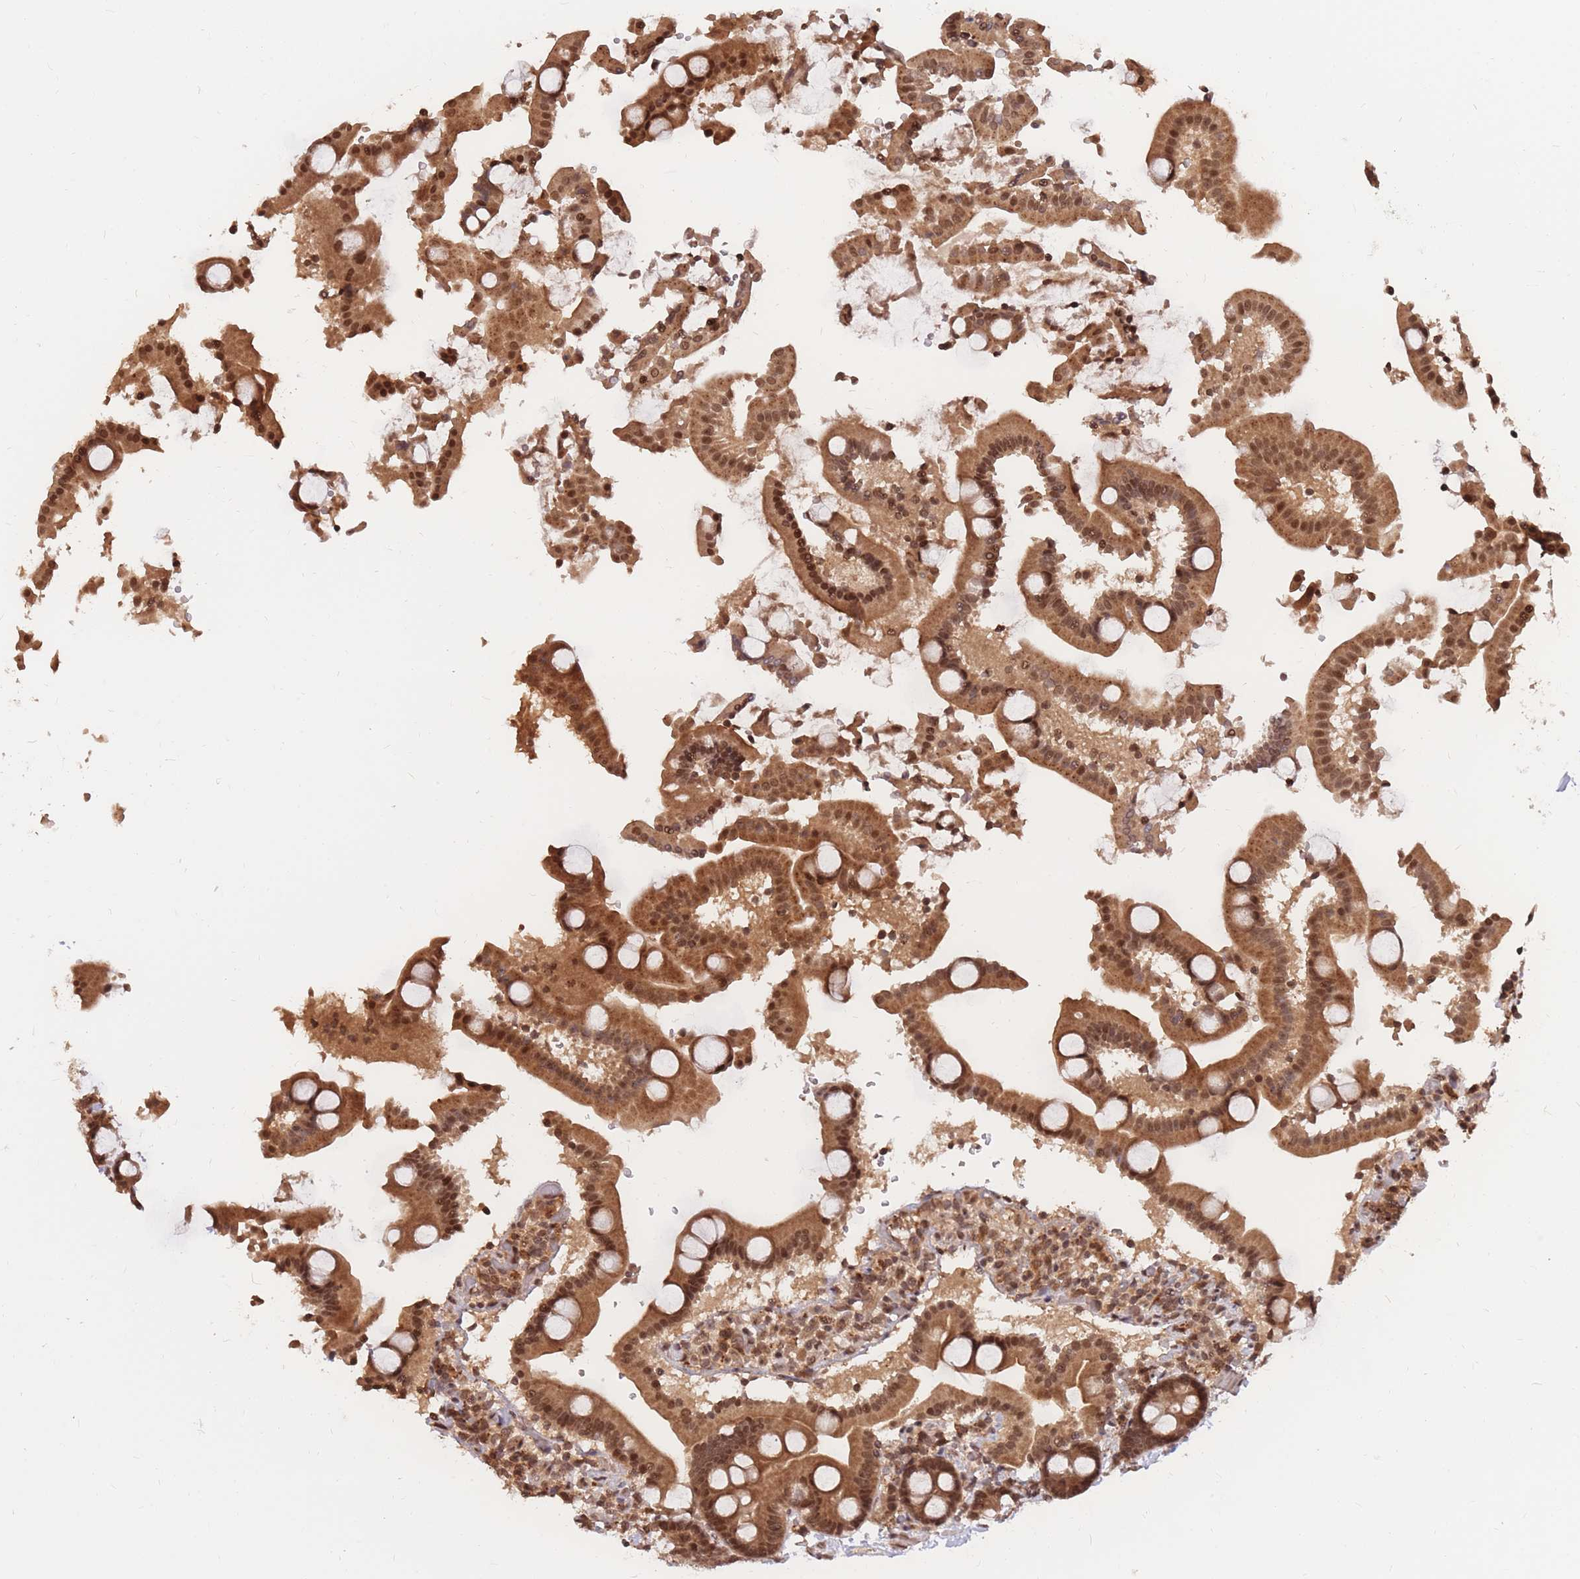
{"staining": {"intensity": "strong", "quantity": ">75%", "location": "cytoplasmic/membranous,nuclear"}, "tissue": "duodenum", "cell_type": "Glandular cells", "image_type": "normal", "snomed": [{"axis": "morphology", "description": "Normal tissue, NOS"}, {"axis": "topography", "description": "Duodenum"}], "caption": "Strong cytoplasmic/membranous,nuclear expression is identified in approximately >75% of glandular cells in benign duodenum. (DAB IHC with brightfield microscopy, high magnification).", "gene": "SRA1", "patient": {"sex": "male", "age": 55}}